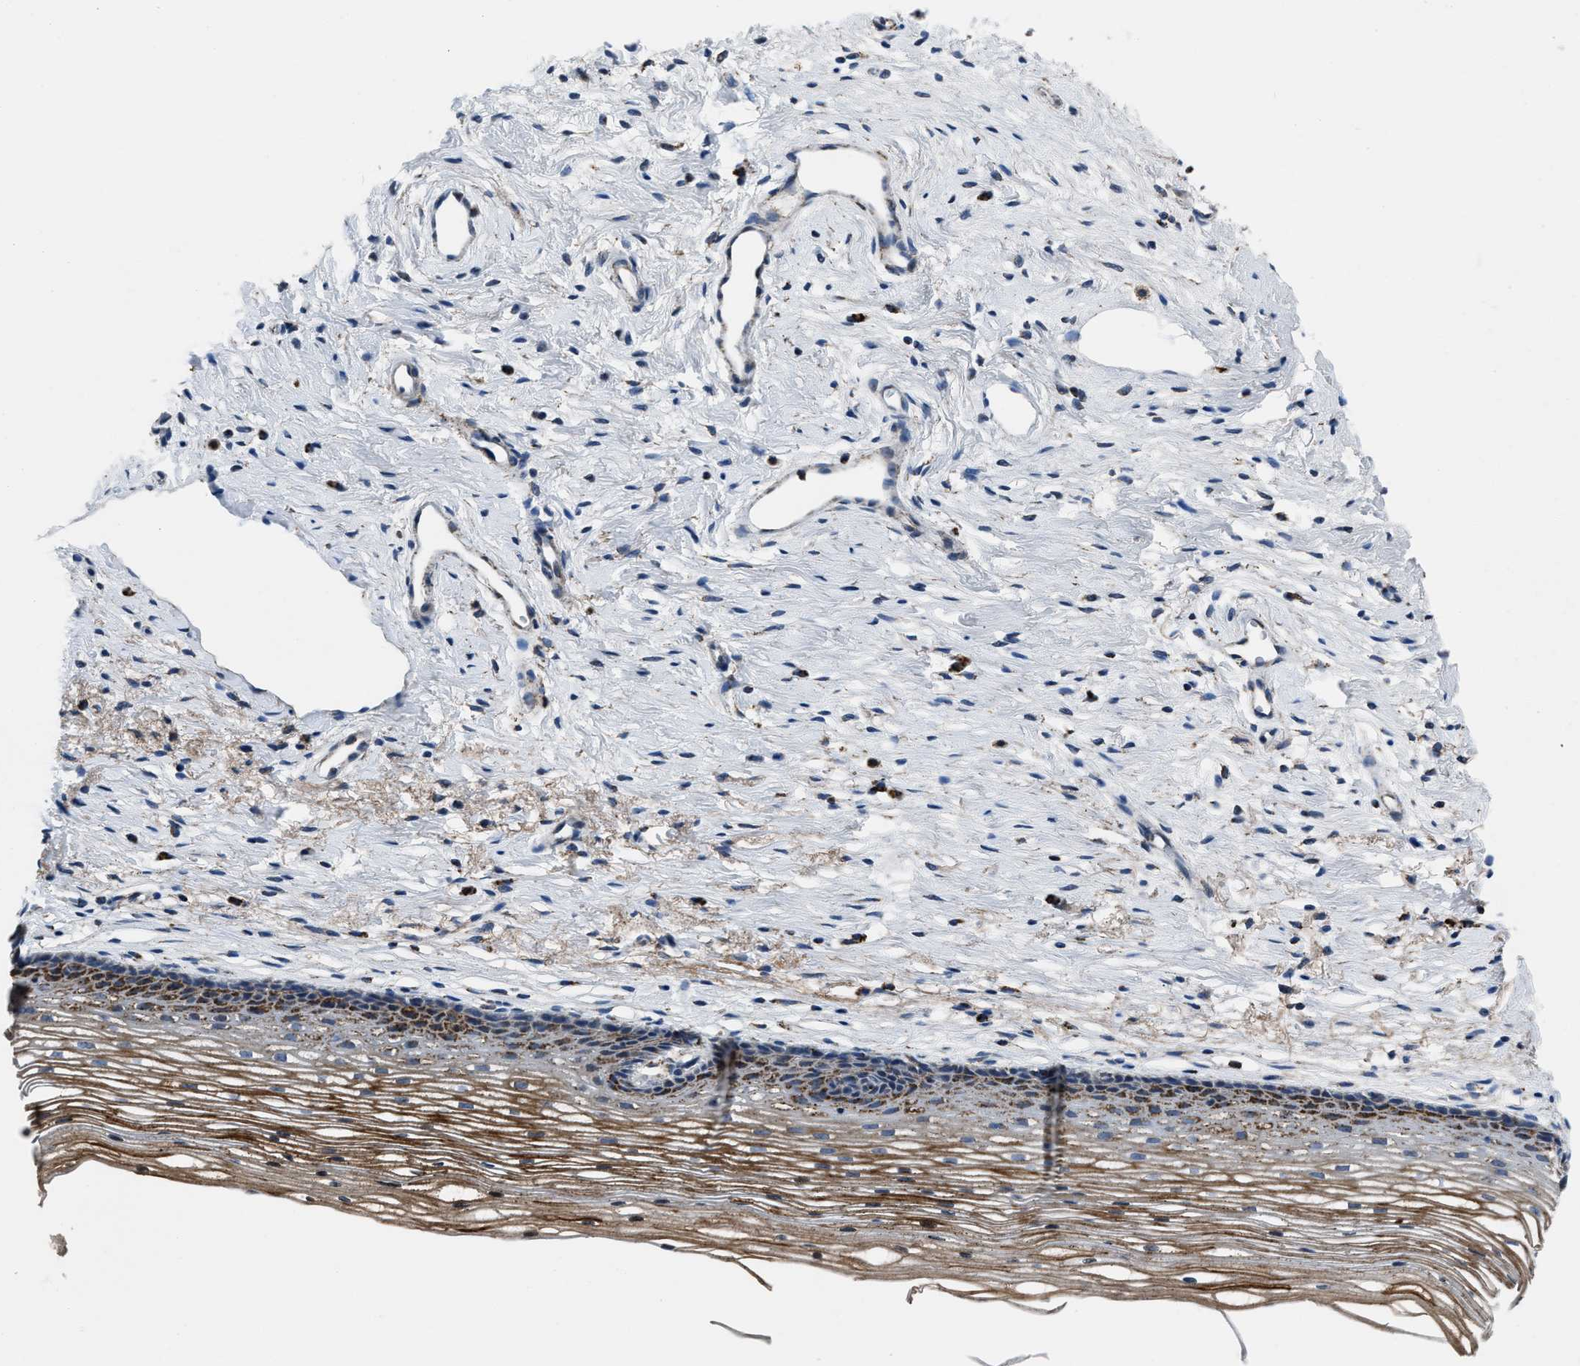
{"staining": {"intensity": "moderate", "quantity": ">75%", "location": "cytoplasmic/membranous"}, "tissue": "cervix", "cell_type": "Glandular cells", "image_type": "normal", "snomed": [{"axis": "morphology", "description": "Normal tissue, NOS"}, {"axis": "topography", "description": "Cervix"}], "caption": "A high-resolution image shows IHC staining of unremarkable cervix, which exhibits moderate cytoplasmic/membranous expression in about >75% of glandular cells. (DAB (3,3'-diaminobenzidine) IHC, brown staining for protein, blue staining for nuclei).", "gene": "NSD3", "patient": {"sex": "female", "age": 77}}